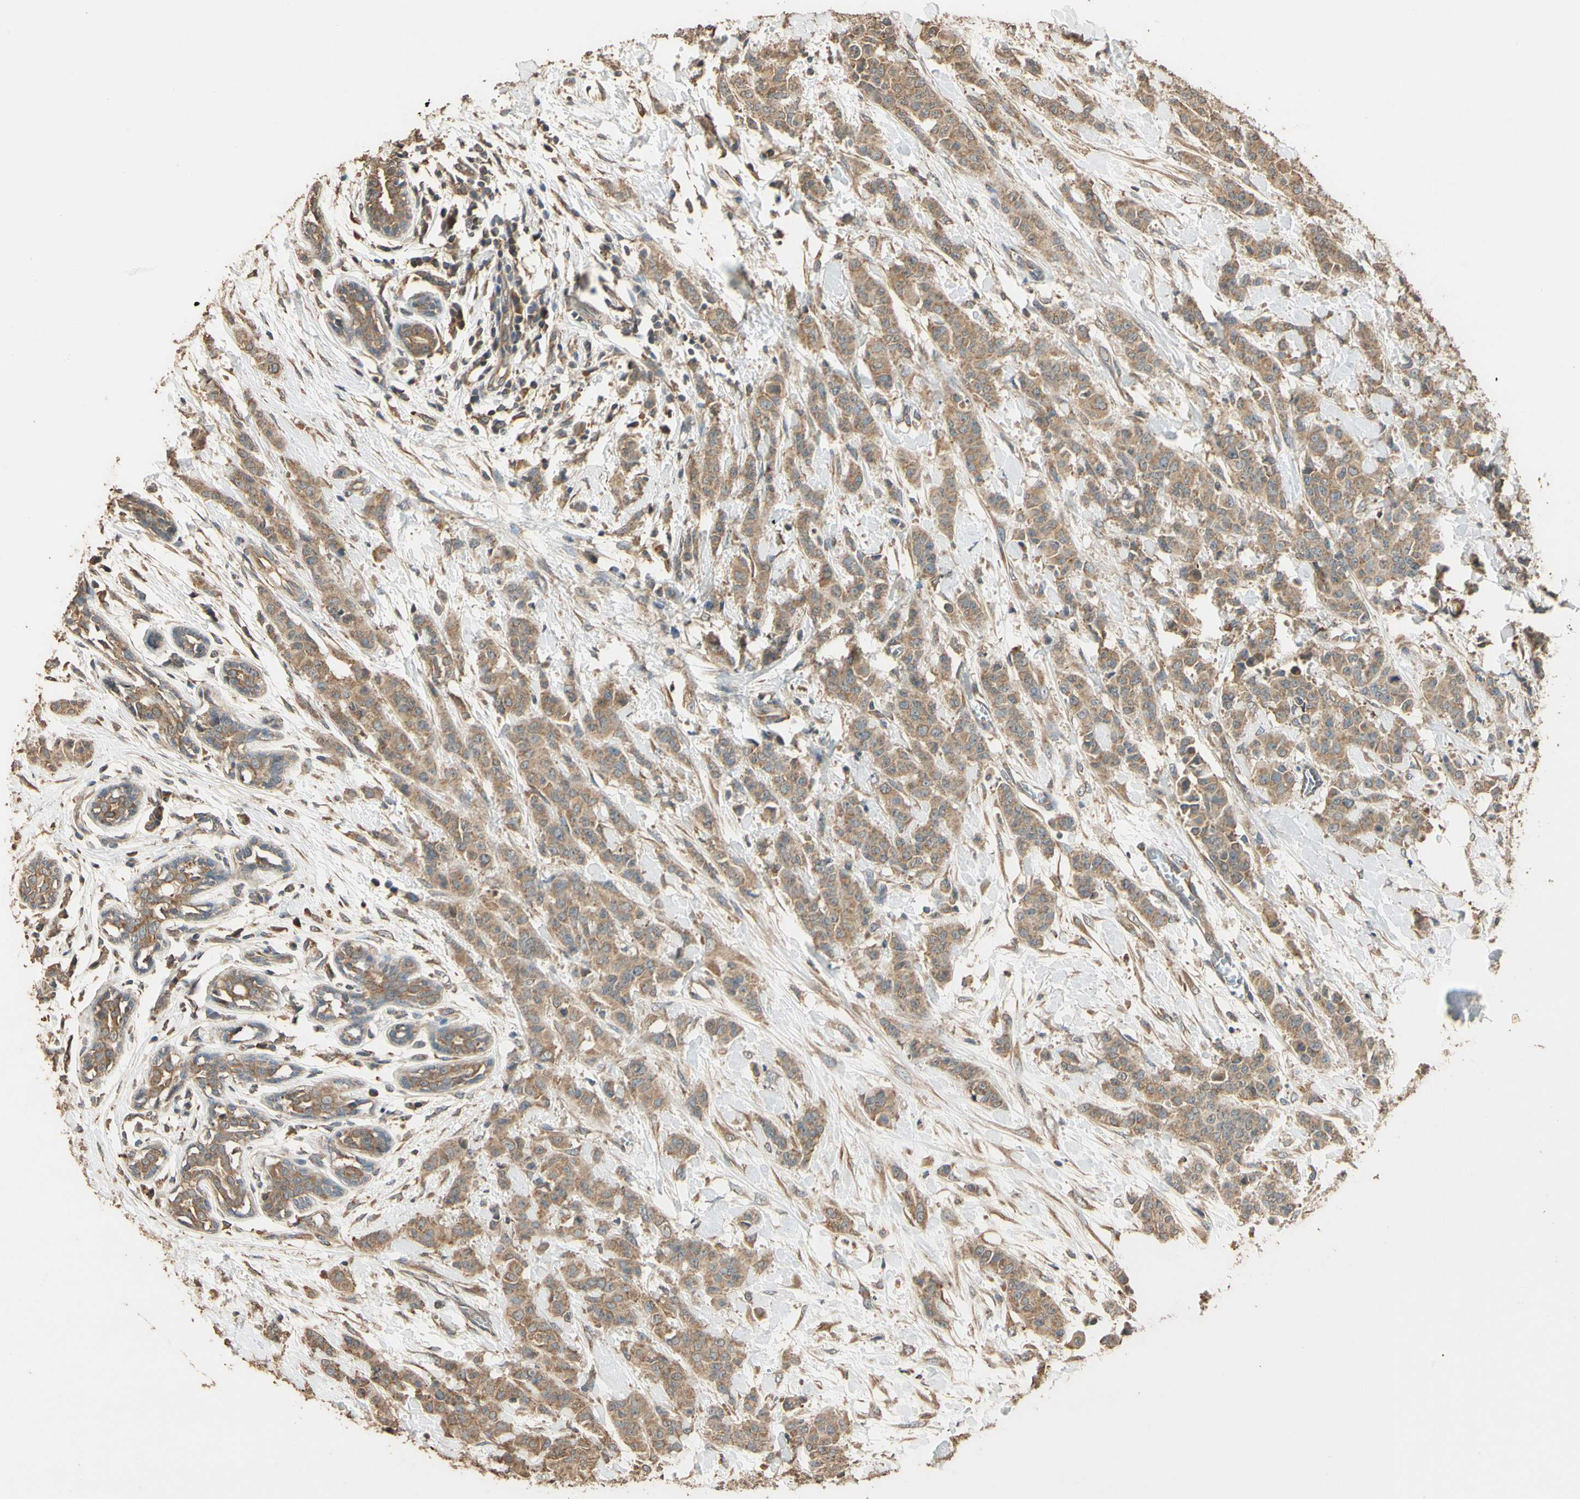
{"staining": {"intensity": "moderate", "quantity": ">75%", "location": "cytoplasmic/membranous"}, "tissue": "breast cancer", "cell_type": "Tumor cells", "image_type": "cancer", "snomed": [{"axis": "morphology", "description": "Normal tissue, NOS"}, {"axis": "morphology", "description": "Duct carcinoma"}, {"axis": "topography", "description": "Breast"}], "caption": "The image shows immunohistochemical staining of breast invasive ductal carcinoma. There is moderate cytoplasmic/membranous expression is present in approximately >75% of tumor cells.", "gene": "STX18", "patient": {"sex": "female", "age": 40}}